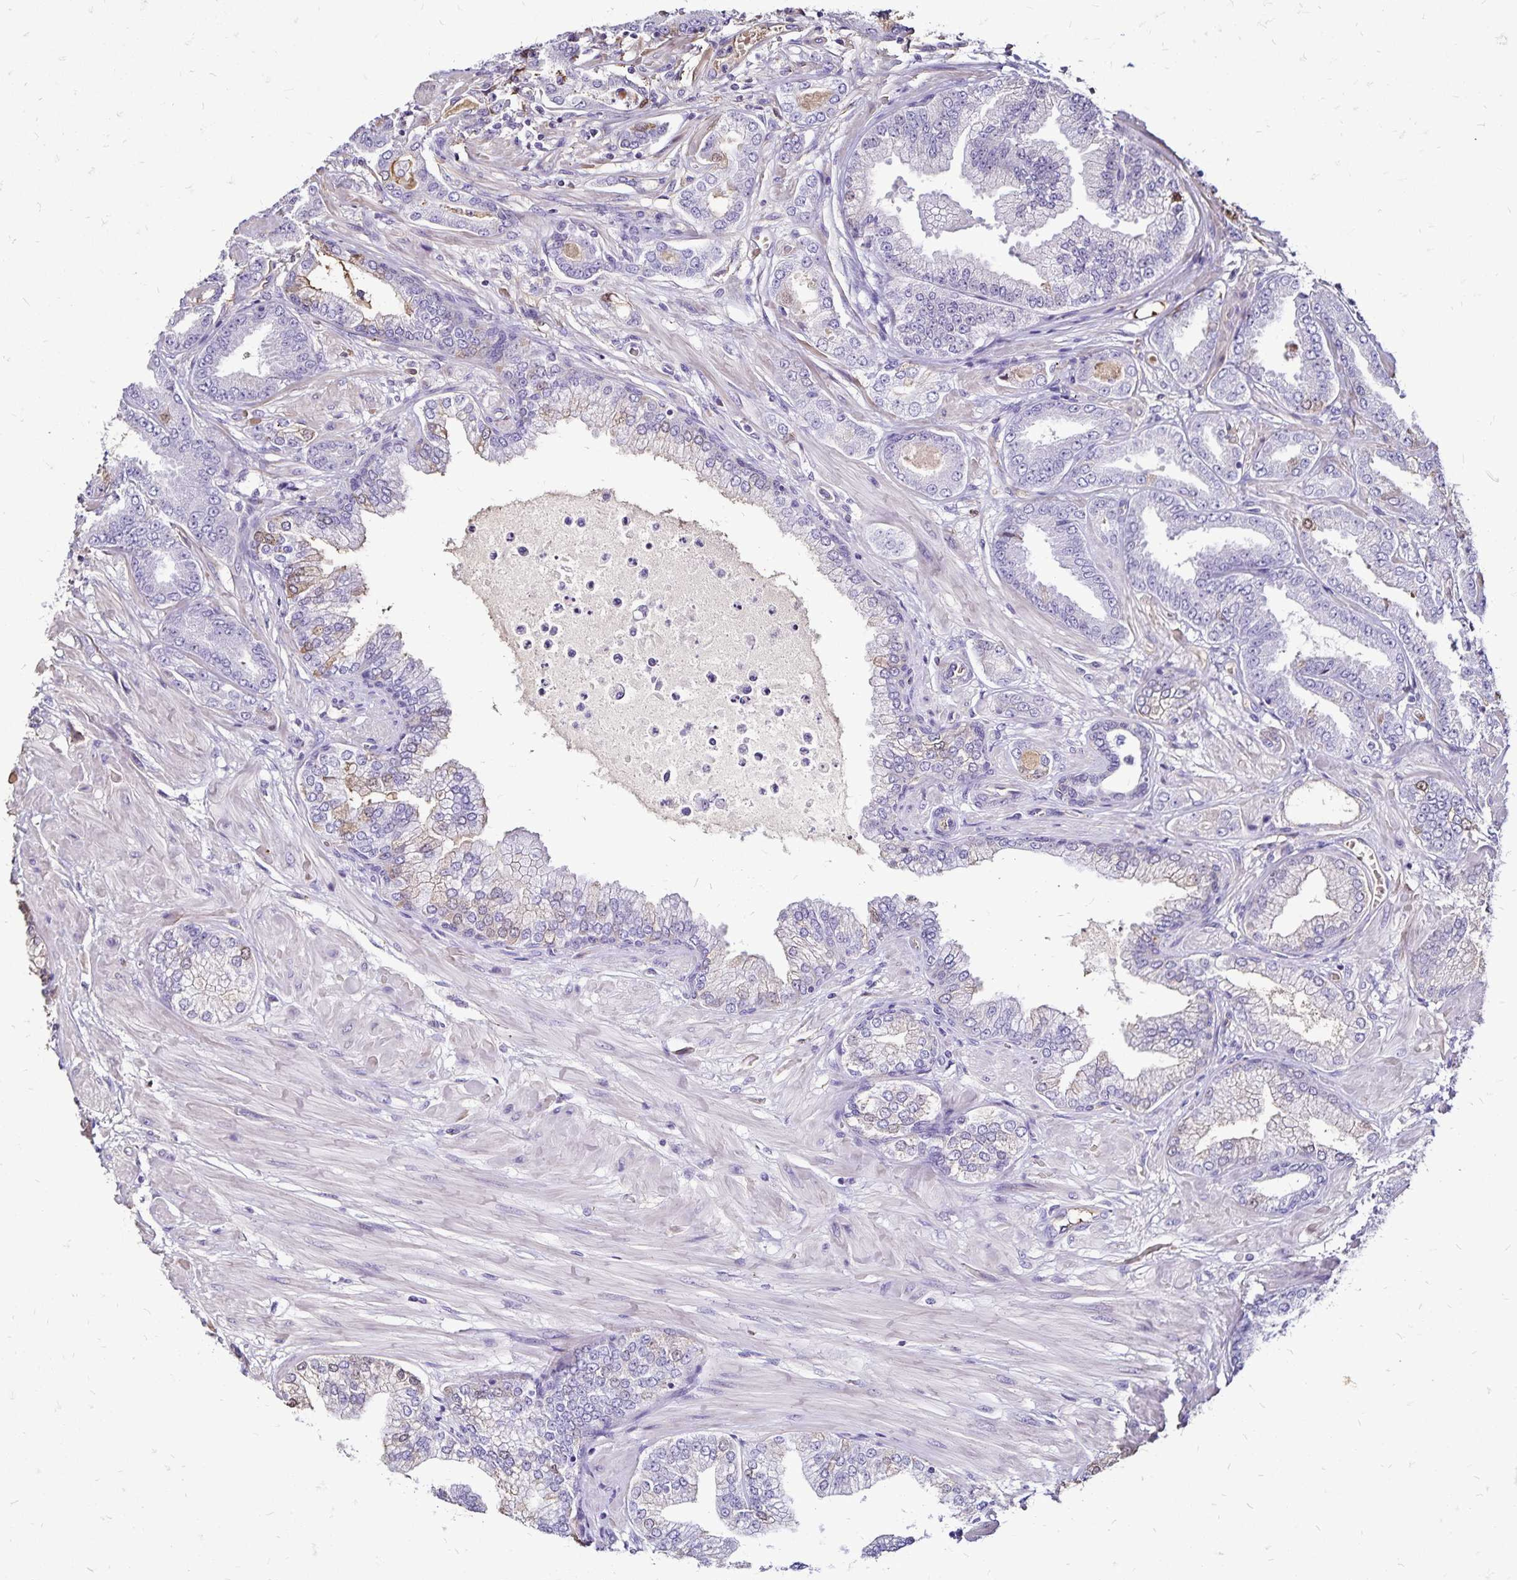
{"staining": {"intensity": "weak", "quantity": "<25%", "location": "cytoplasmic/membranous"}, "tissue": "prostate cancer", "cell_type": "Tumor cells", "image_type": "cancer", "snomed": [{"axis": "morphology", "description": "Adenocarcinoma, Low grade"}, {"axis": "topography", "description": "Prostate"}], "caption": "Low-grade adenocarcinoma (prostate) was stained to show a protein in brown. There is no significant expression in tumor cells. (DAB immunohistochemistry (IHC) visualized using brightfield microscopy, high magnification).", "gene": "KISS1", "patient": {"sex": "male", "age": 55}}